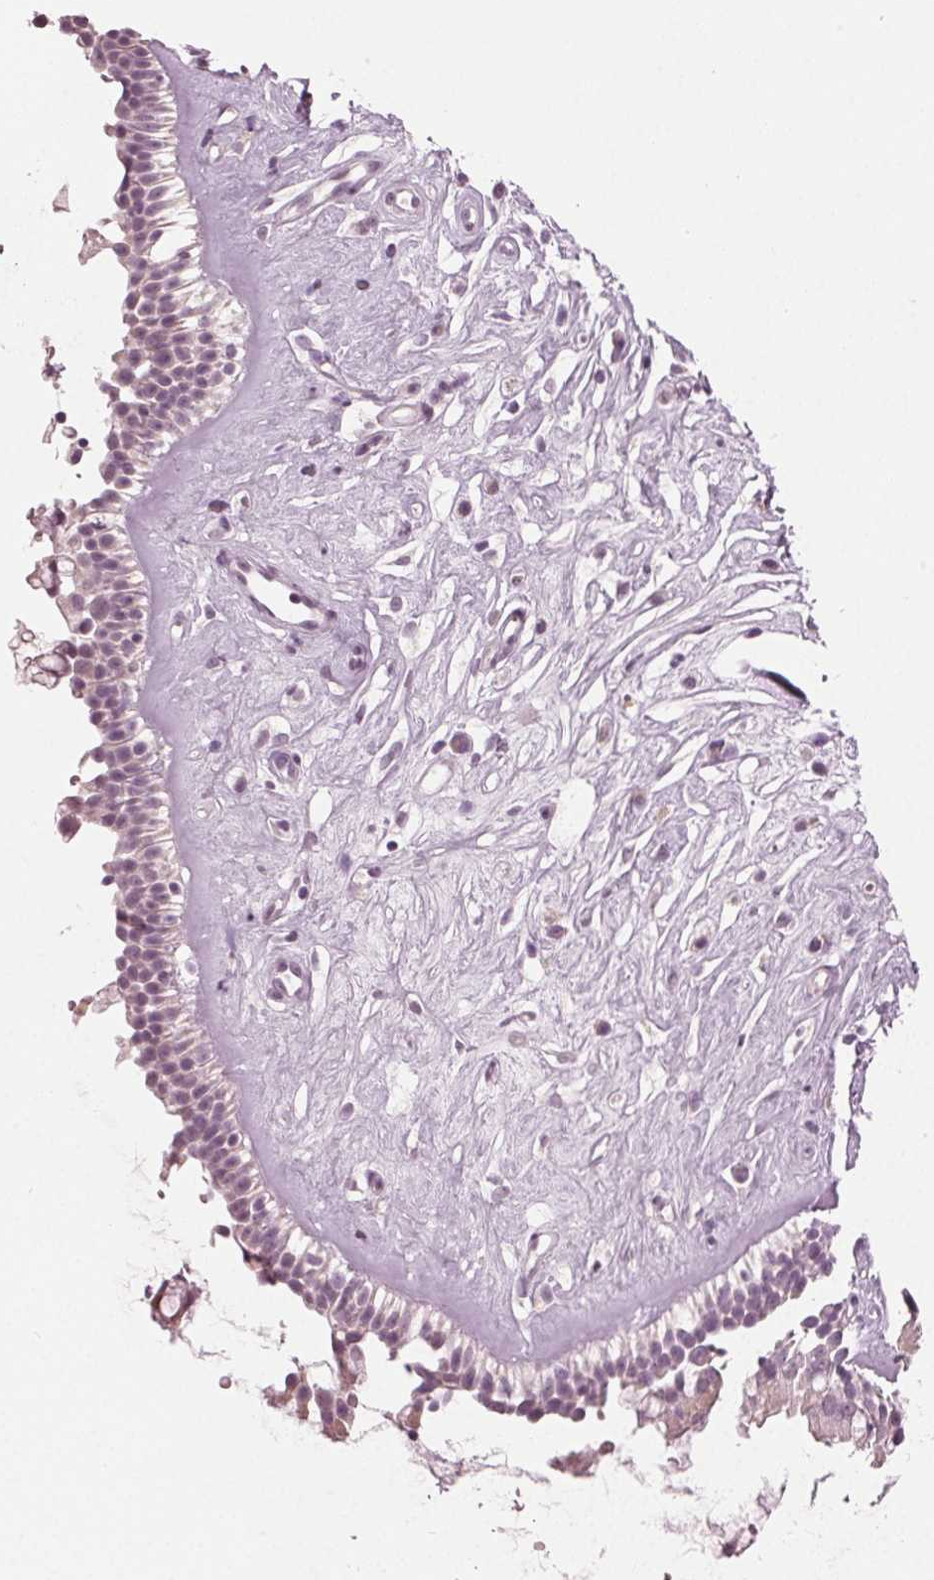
{"staining": {"intensity": "moderate", "quantity": "25%-75%", "location": "cytoplasmic/membranous"}, "tissue": "nasopharynx", "cell_type": "Respiratory epithelial cells", "image_type": "normal", "snomed": [{"axis": "morphology", "description": "Normal tissue, NOS"}, {"axis": "topography", "description": "Nasopharynx"}], "caption": "Immunohistochemical staining of unremarkable nasopharynx reveals medium levels of moderate cytoplasmic/membranous positivity in about 25%-75% of respiratory epithelial cells. (brown staining indicates protein expression, while blue staining denotes nuclei).", "gene": "PRAP1", "patient": {"sex": "male", "age": 32}}